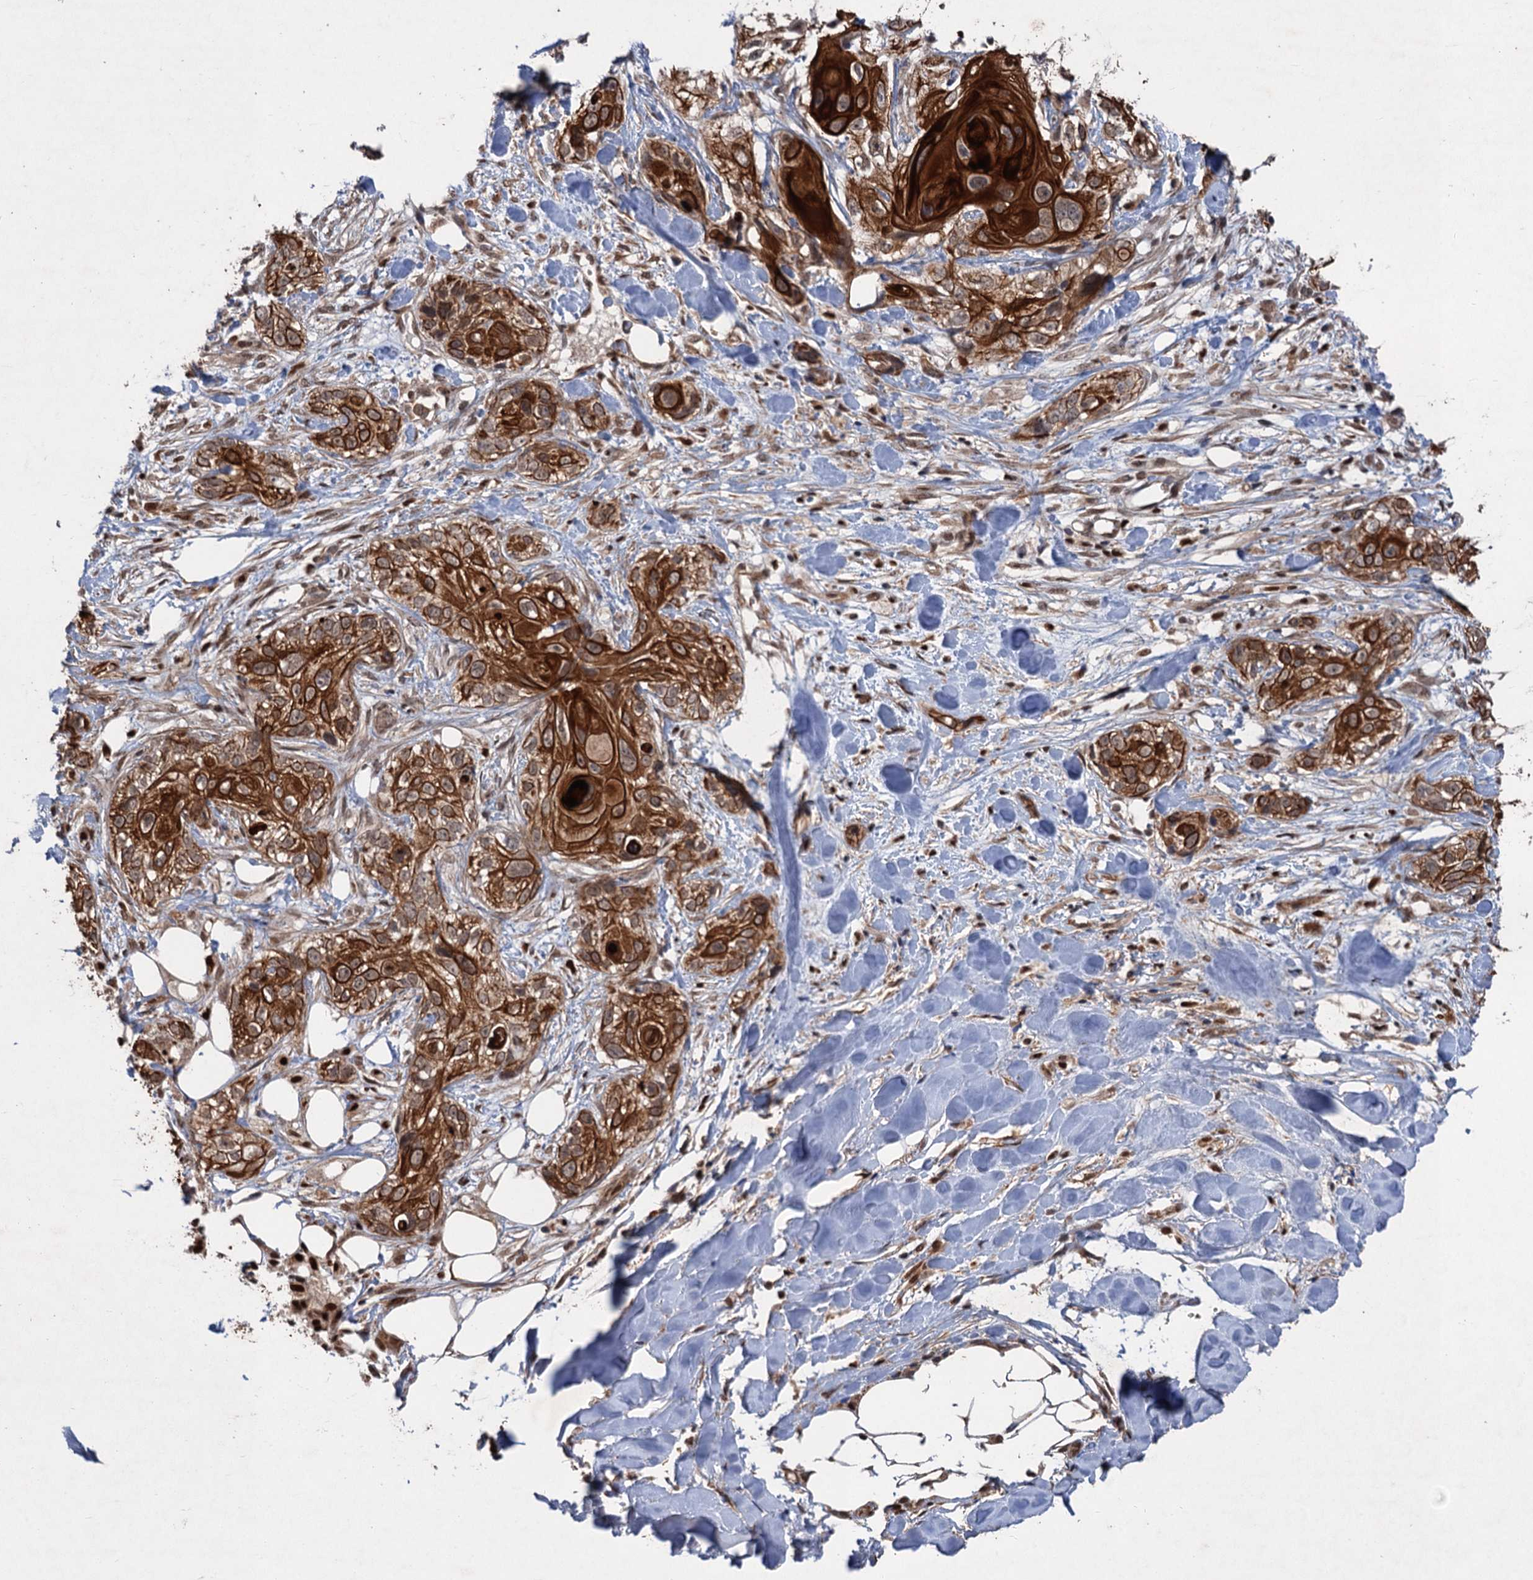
{"staining": {"intensity": "strong", "quantity": ">75%", "location": "cytoplasmic/membranous"}, "tissue": "skin cancer", "cell_type": "Tumor cells", "image_type": "cancer", "snomed": [{"axis": "morphology", "description": "Normal tissue, NOS"}, {"axis": "morphology", "description": "Squamous cell carcinoma, NOS"}, {"axis": "topography", "description": "Skin"}], "caption": "DAB (3,3'-diaminobenzidine) immunohistochemical staining of human skin squamous cell carcinoma reveals strong cytoplasmic/membranous protein staining in about >75% of tumor cells.", "gene": "TTC31", "patient": {"sex": "male", "age": 72}}